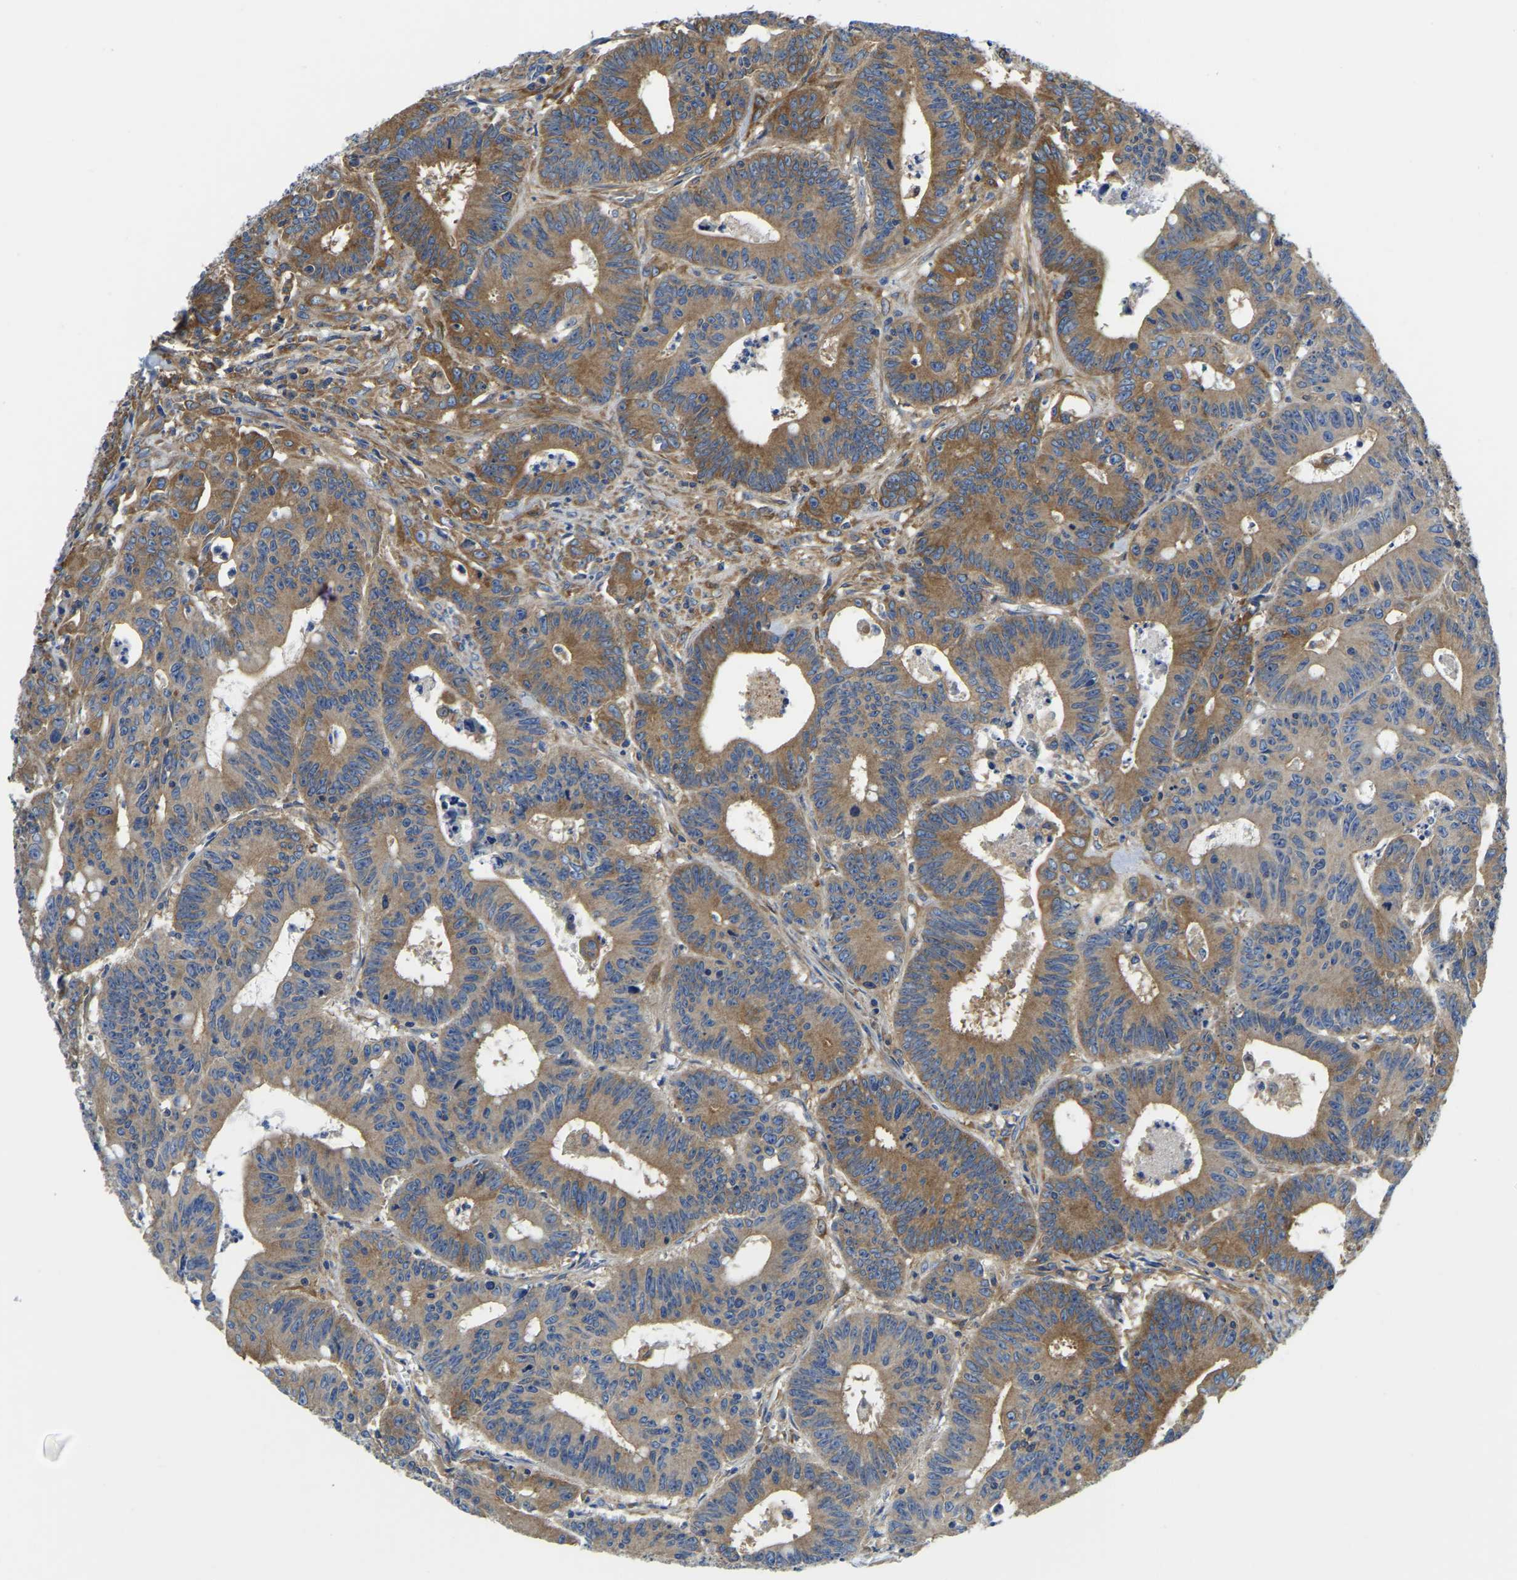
{"staining": {"intensity": "moderate", "quantity": ">75%", "location": "cytoplasmic/membranous"}, "tissue": "colorectal cancer", "cell_type": "Tumor cells", "image_type": "cancer", "snomed": [{"axis": "morphology", "description": "Adenocarcinoma, NOS"}, {"axis": "topography", "description": "Colon"}], "caption": "Protein staining of colorectal cancer tissue shows moderate cytoplasmic/membranous staining in about >75% of tumor cells.", "gene": "STAT2", "patient": {"sex": "male", "age": 45}}